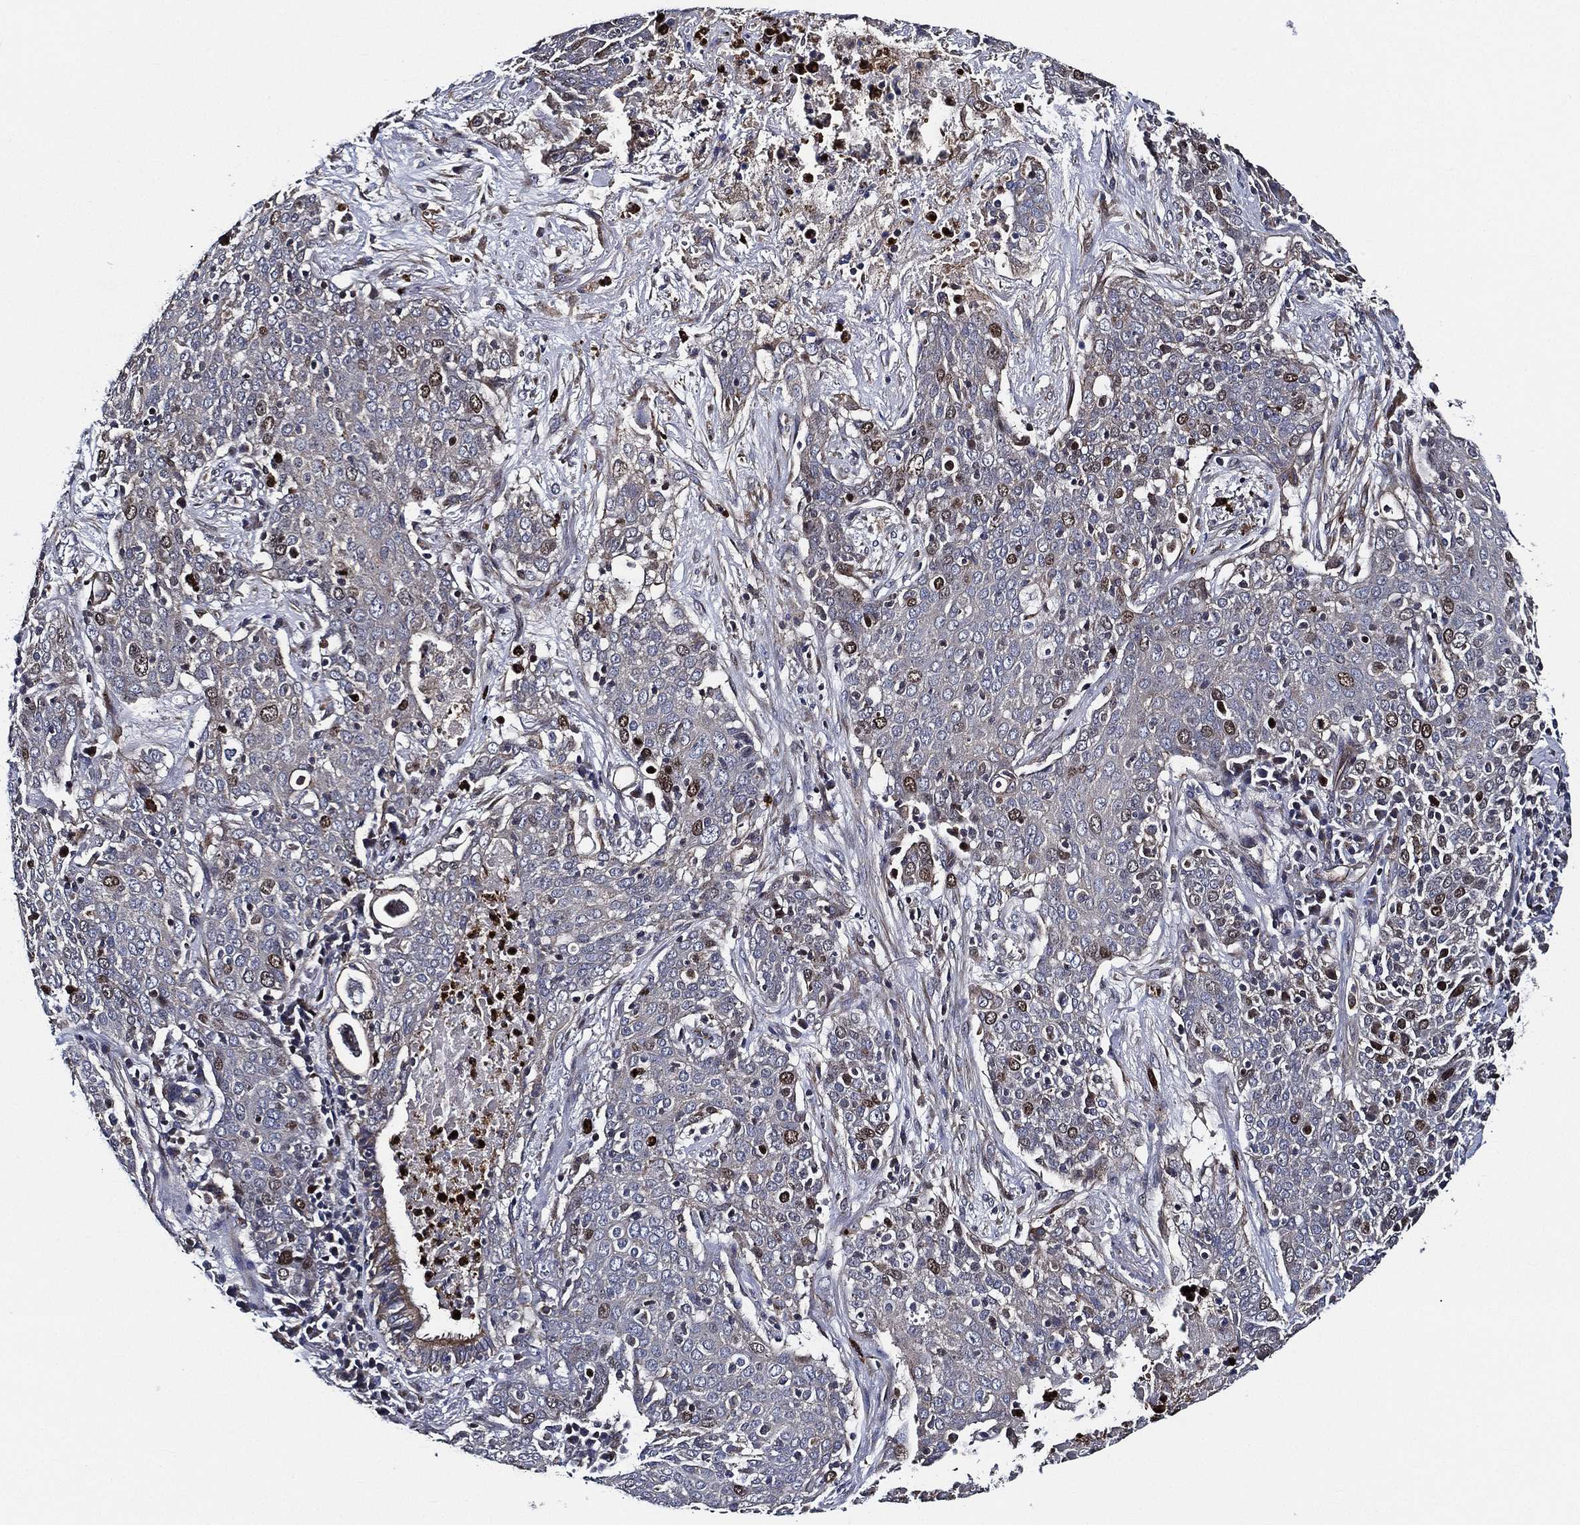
{"staining": {"intensity": "moderate", "quantity": "<25%", "location": "nuclear"}, "tissue": "lung cancer", "cell_type": "Tumor cells", "image_type": "cancer", "snomed": [{"axis": "morphology", "description": "Squamous cell carcinoma, NOS"}, {"axis": "topography", "description": "Lung"}], "caption": "This micrograph reveals IHC staining of human lung cancer, with low moderate nuclear positivity in about <25% of tumor cells.", "gene": "KIF20B", "patient": {"sex": "male", "age": 82}}